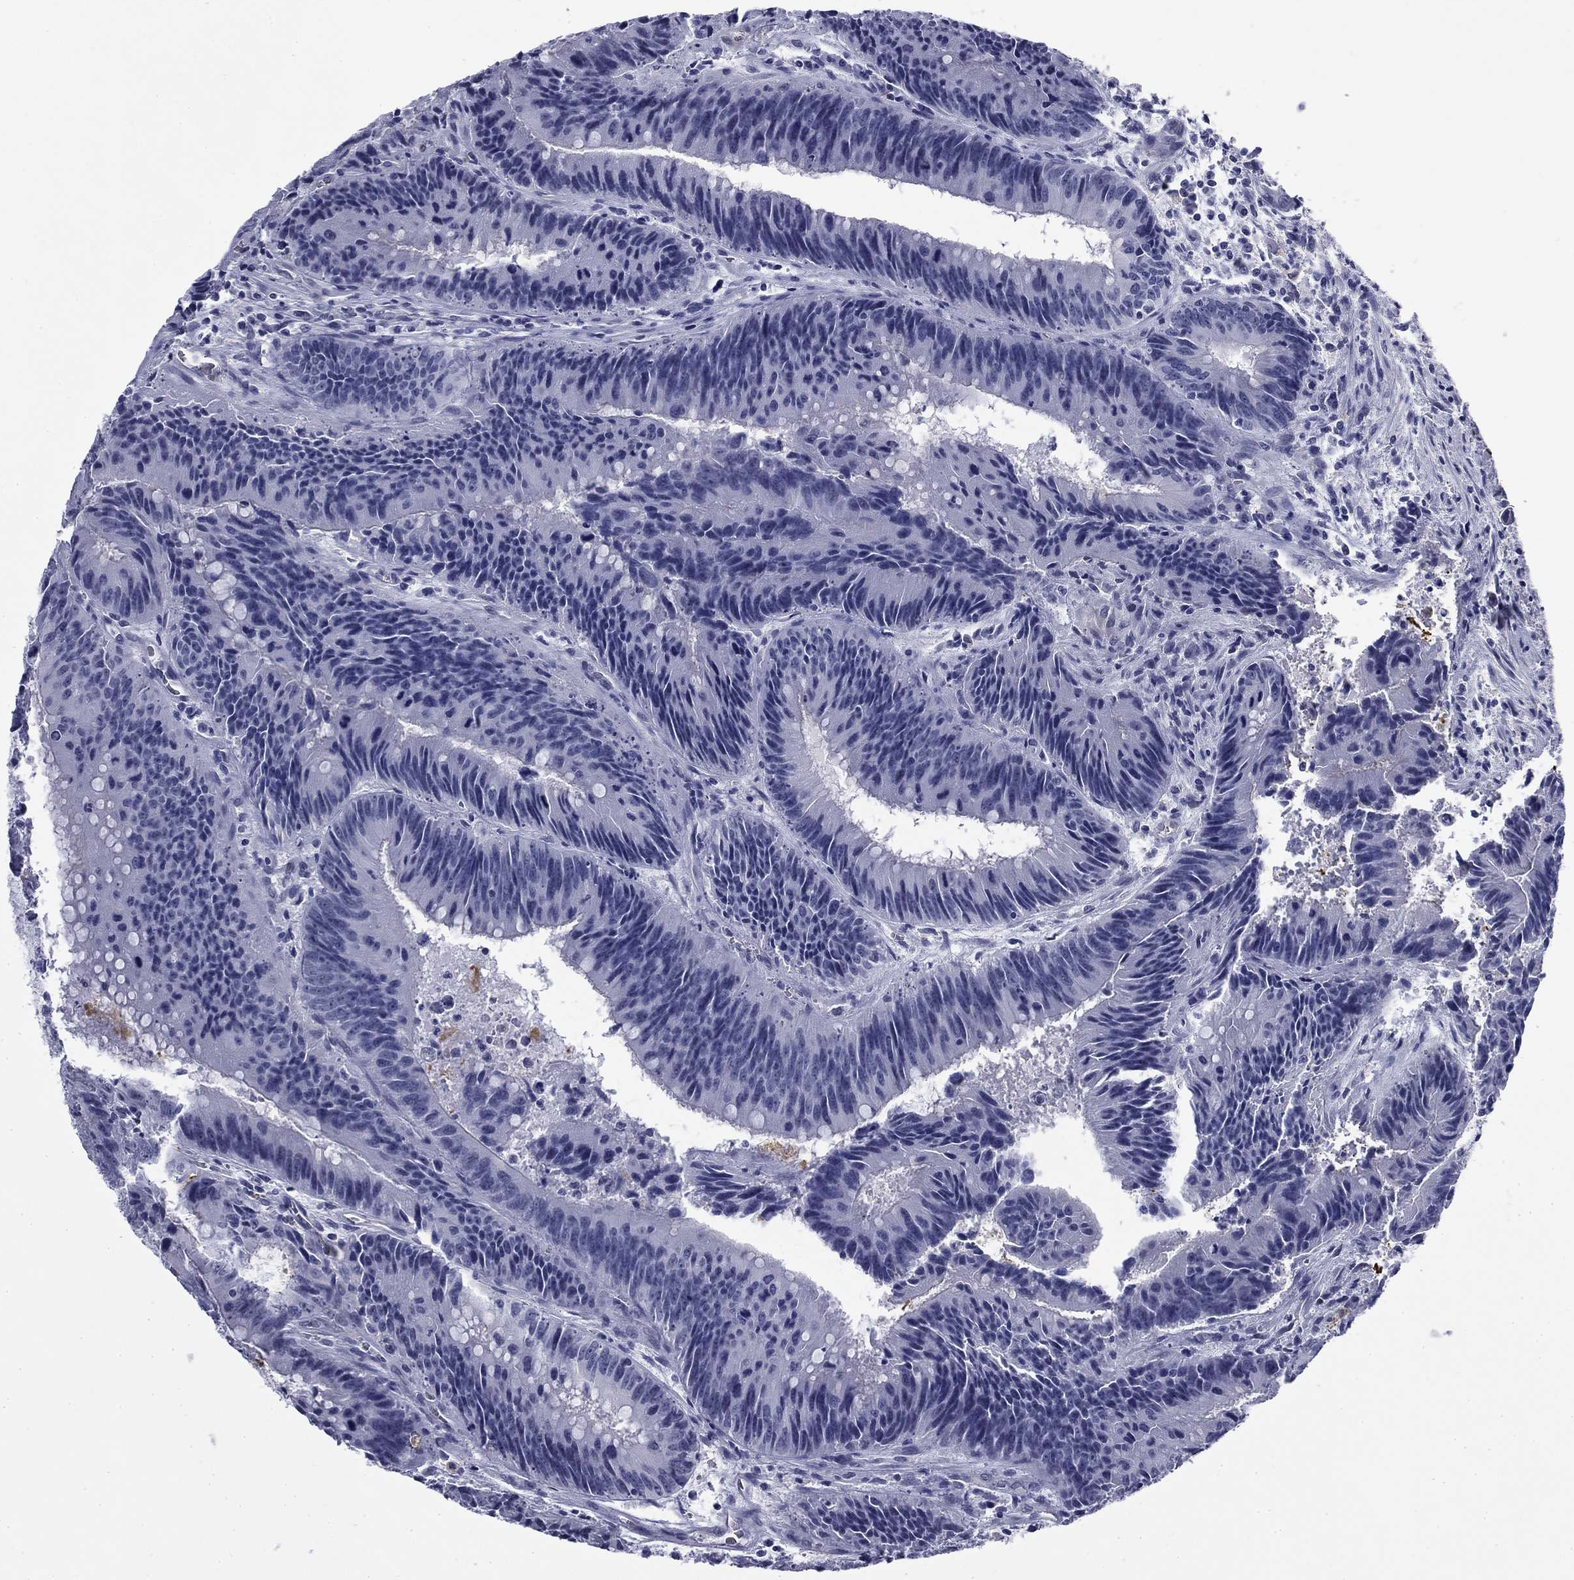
{"staining": {"intensity": "negative", "quantity": "none", "location": "none"}, "tissue": "colorectal cancer", "cell_type": "Tumor cells", "image_type": "cancer", "snomed": [{"axis": "morphology", "description": "Adenocarcinoma, NOS"}, {"axis": "topography", "description": "Rectum"}], "caption": "Tumor cells show no significant positivity in adenocarcinoma (colorectal).", "gene": "BCL2L14", "patient": {"sex": "female", "age": 72}}